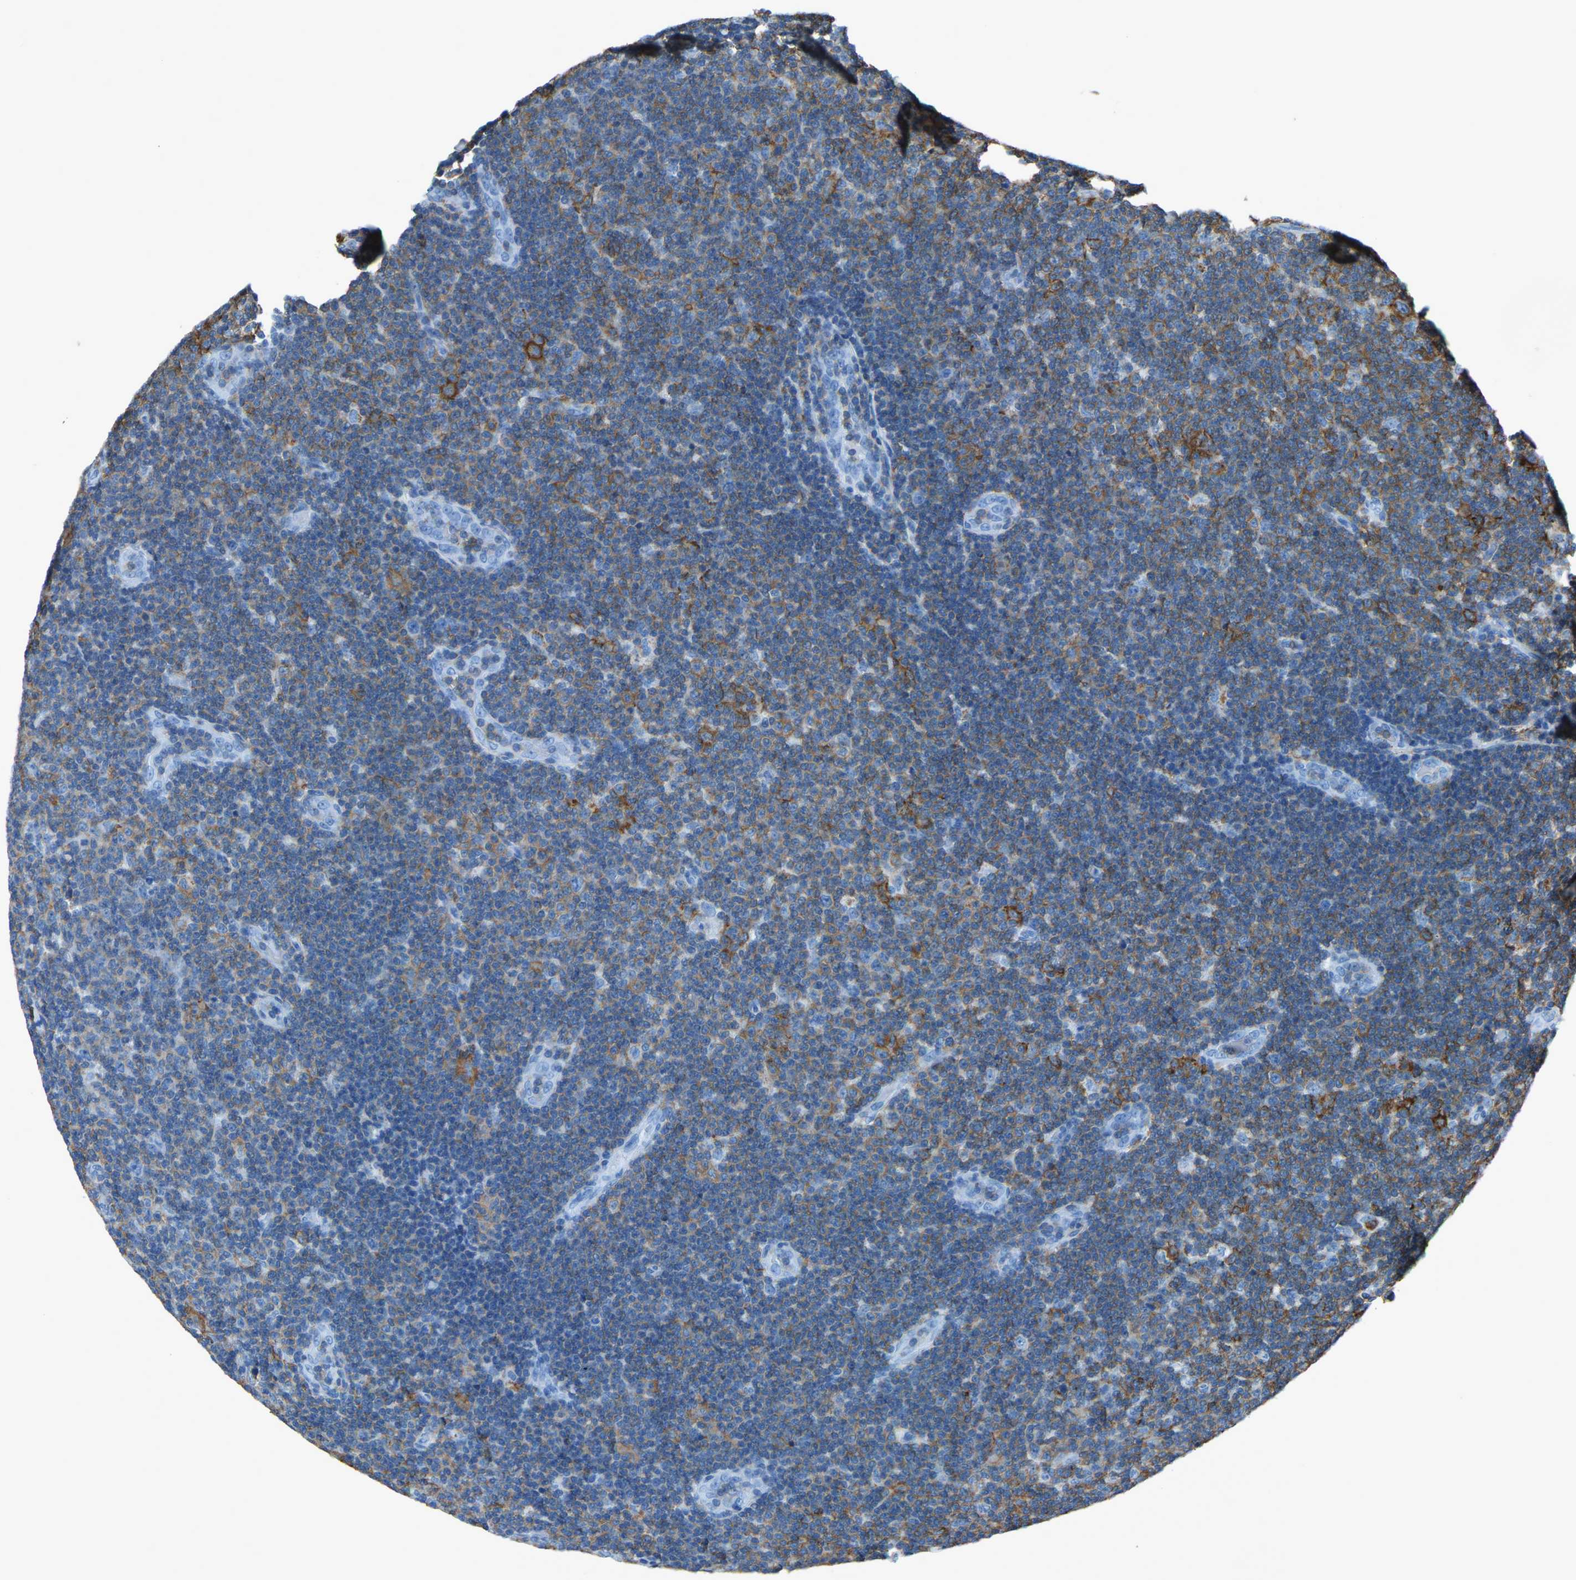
{"staining": {"intensity": "moderate", "quantity": ">75%", "location": "cytoplasmic/membranous"}, "tissue": "lymphoma", "cell_type": "Tumor cells", "image_type": "cancer", "snomed": [{"axis": "morphology", "description": "Malignant lymphoma, non-Hodgkin's type, Low grade"}, {"axis": "topography", "description": "Lymph node"}], "caption": "IHC micrograph of neoplastic tissue: human lymphoma stained using immunohistochemistry shows medium levels of moderate protein expression localized specifically in the cytoplasmic/membranous of tumor cells, appearing as a cytoplasmic/membranous brown color.", "gene": "LSP1", "patient": {"sex": "male", "age": 83}}